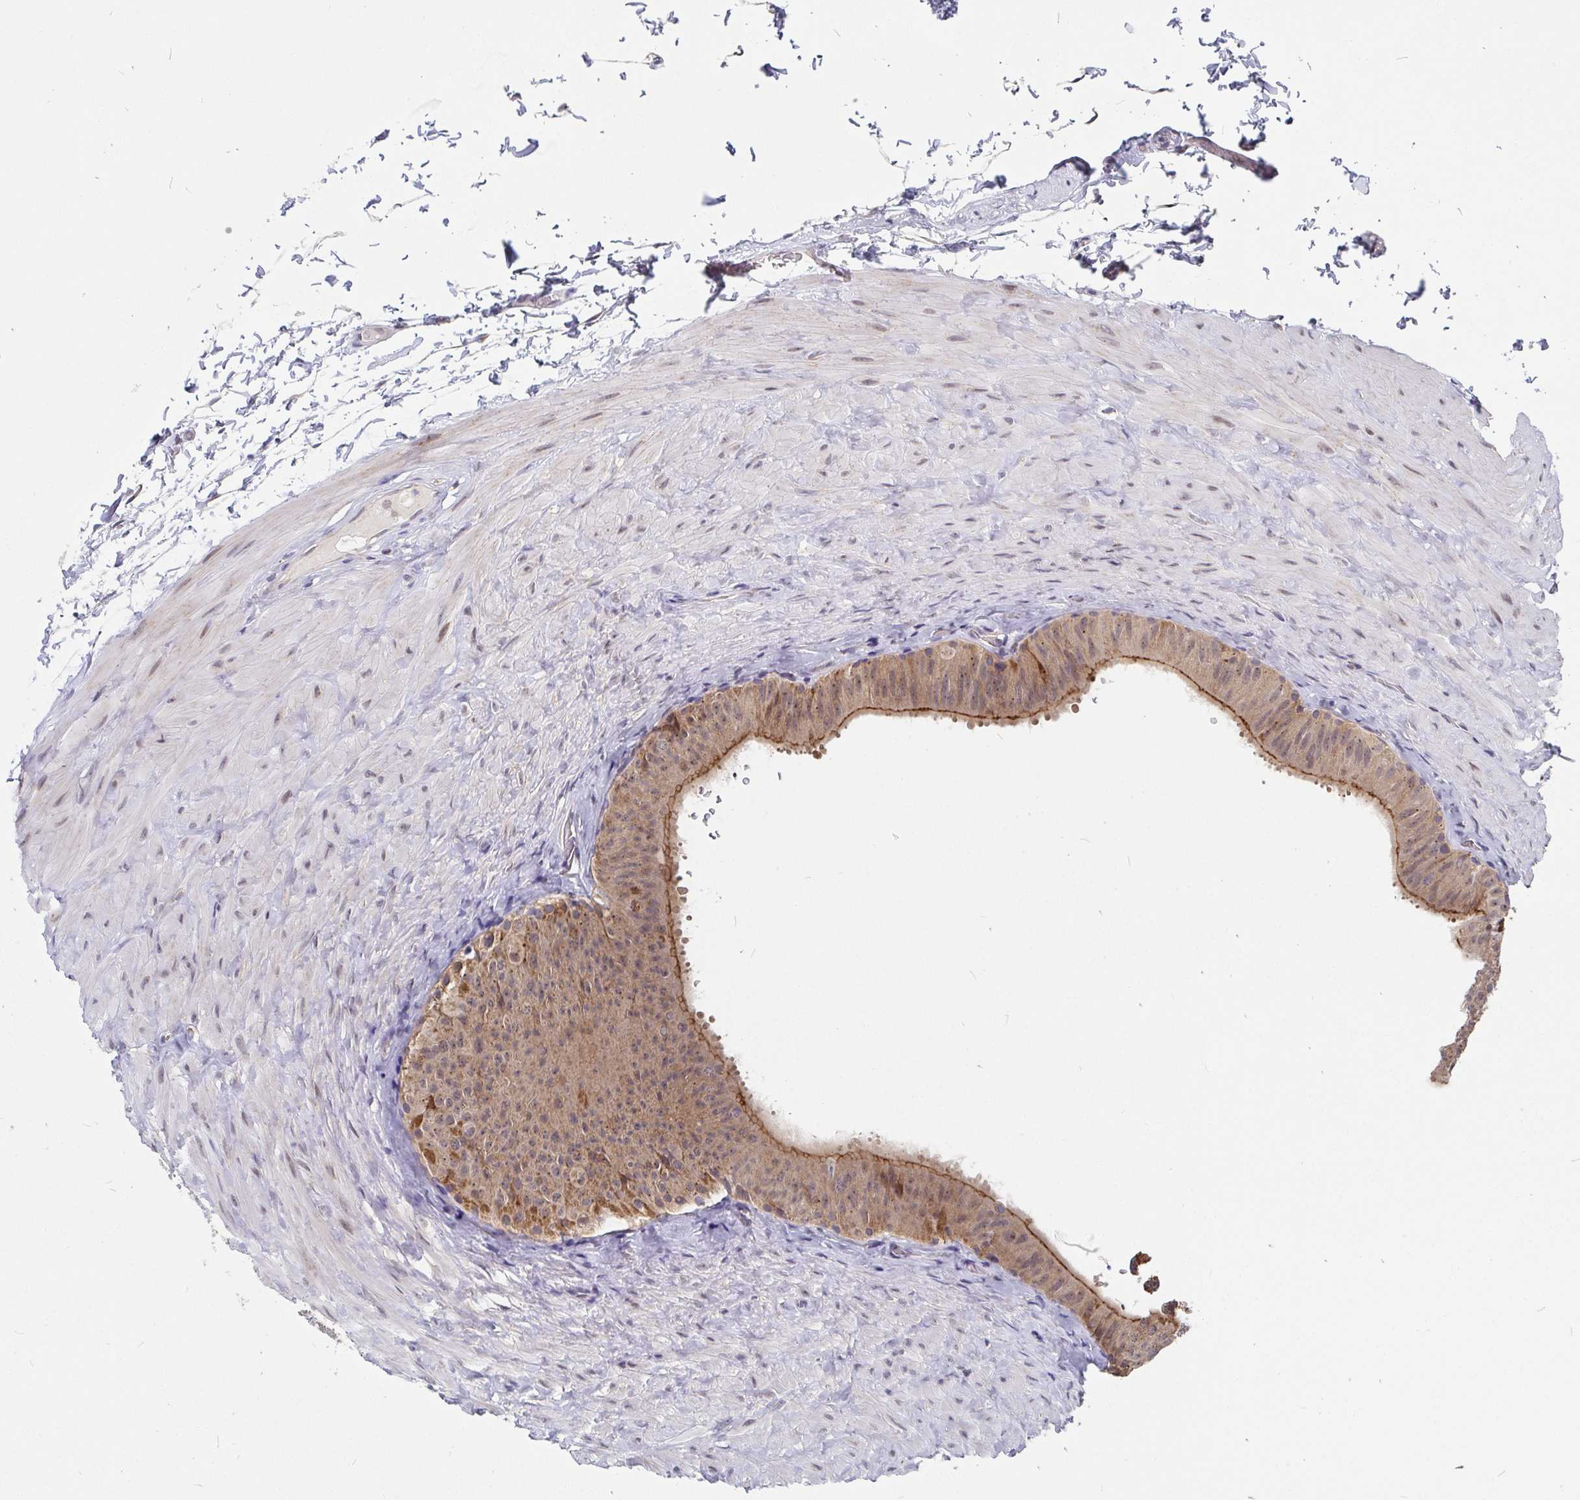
{"staining": {"intensity": "moderate", "quantity": "25%-75%", "location": "cytoplasmic/membranous,nuclear"}, "tissue": "epididymis", "cell_type": "Glandular cells", "image_type": "normal", "snomed": [{"axis": "morphology", "description": "Normal tissue, NOS"}, {"axis": "topography", "description": "Epididymis, spermatic cord, NOS"}, {"axis": "topography", "description": "Epididymis"}], "caption": "A medium amount of moderate cytoplasmic/membranous,nuclear positivity is present in approximately 25%-75% of glandular cells in normal epididymis. Using DAB (brown) and hematoxylin (blue) stains, captured at high magnification using brightfield microscopy.", "gene": "PDF", "patient": {"sex": "male", "age": 31}}